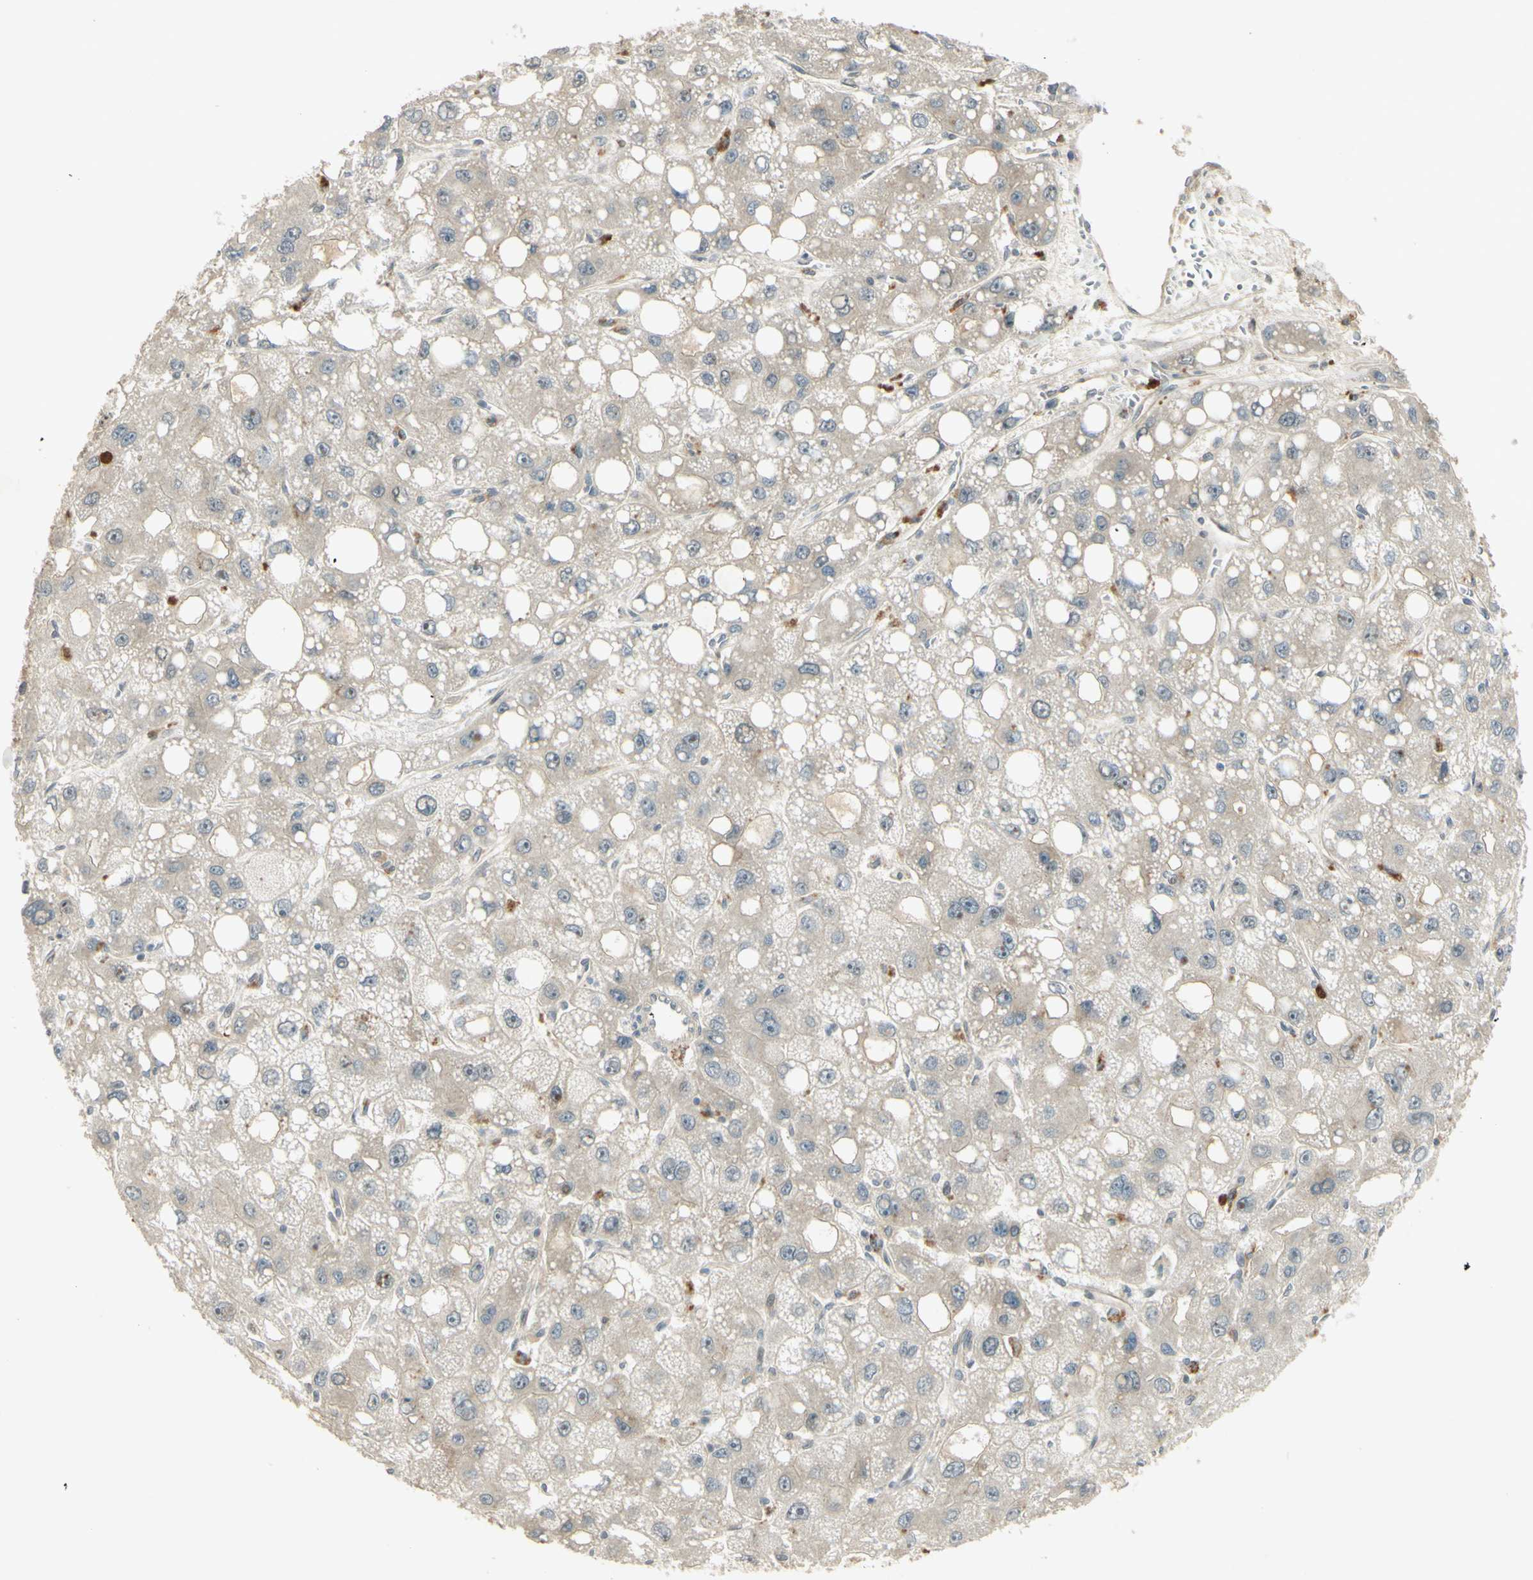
{"staining": {"intensity": "negative", "quantity": "none", "location": "none"}, "tissue": "liver cancer", "cell_type": "Tumor cells", "image_type": "cancer", "snomed": [{"axis": "morphology", "description": "Carcinoma, Hepatocellular, NOS"}, {"axis": "topography", "description": "Liver"}], "caption": "High power microscopy image of an immunohistochemistry (IHC) micrograph of hepatocellular carcinoma (liver), revealing no significant staining in tumor cells.", "gene": "RAD18", "patient": {"sex": "male", "age": 55}}